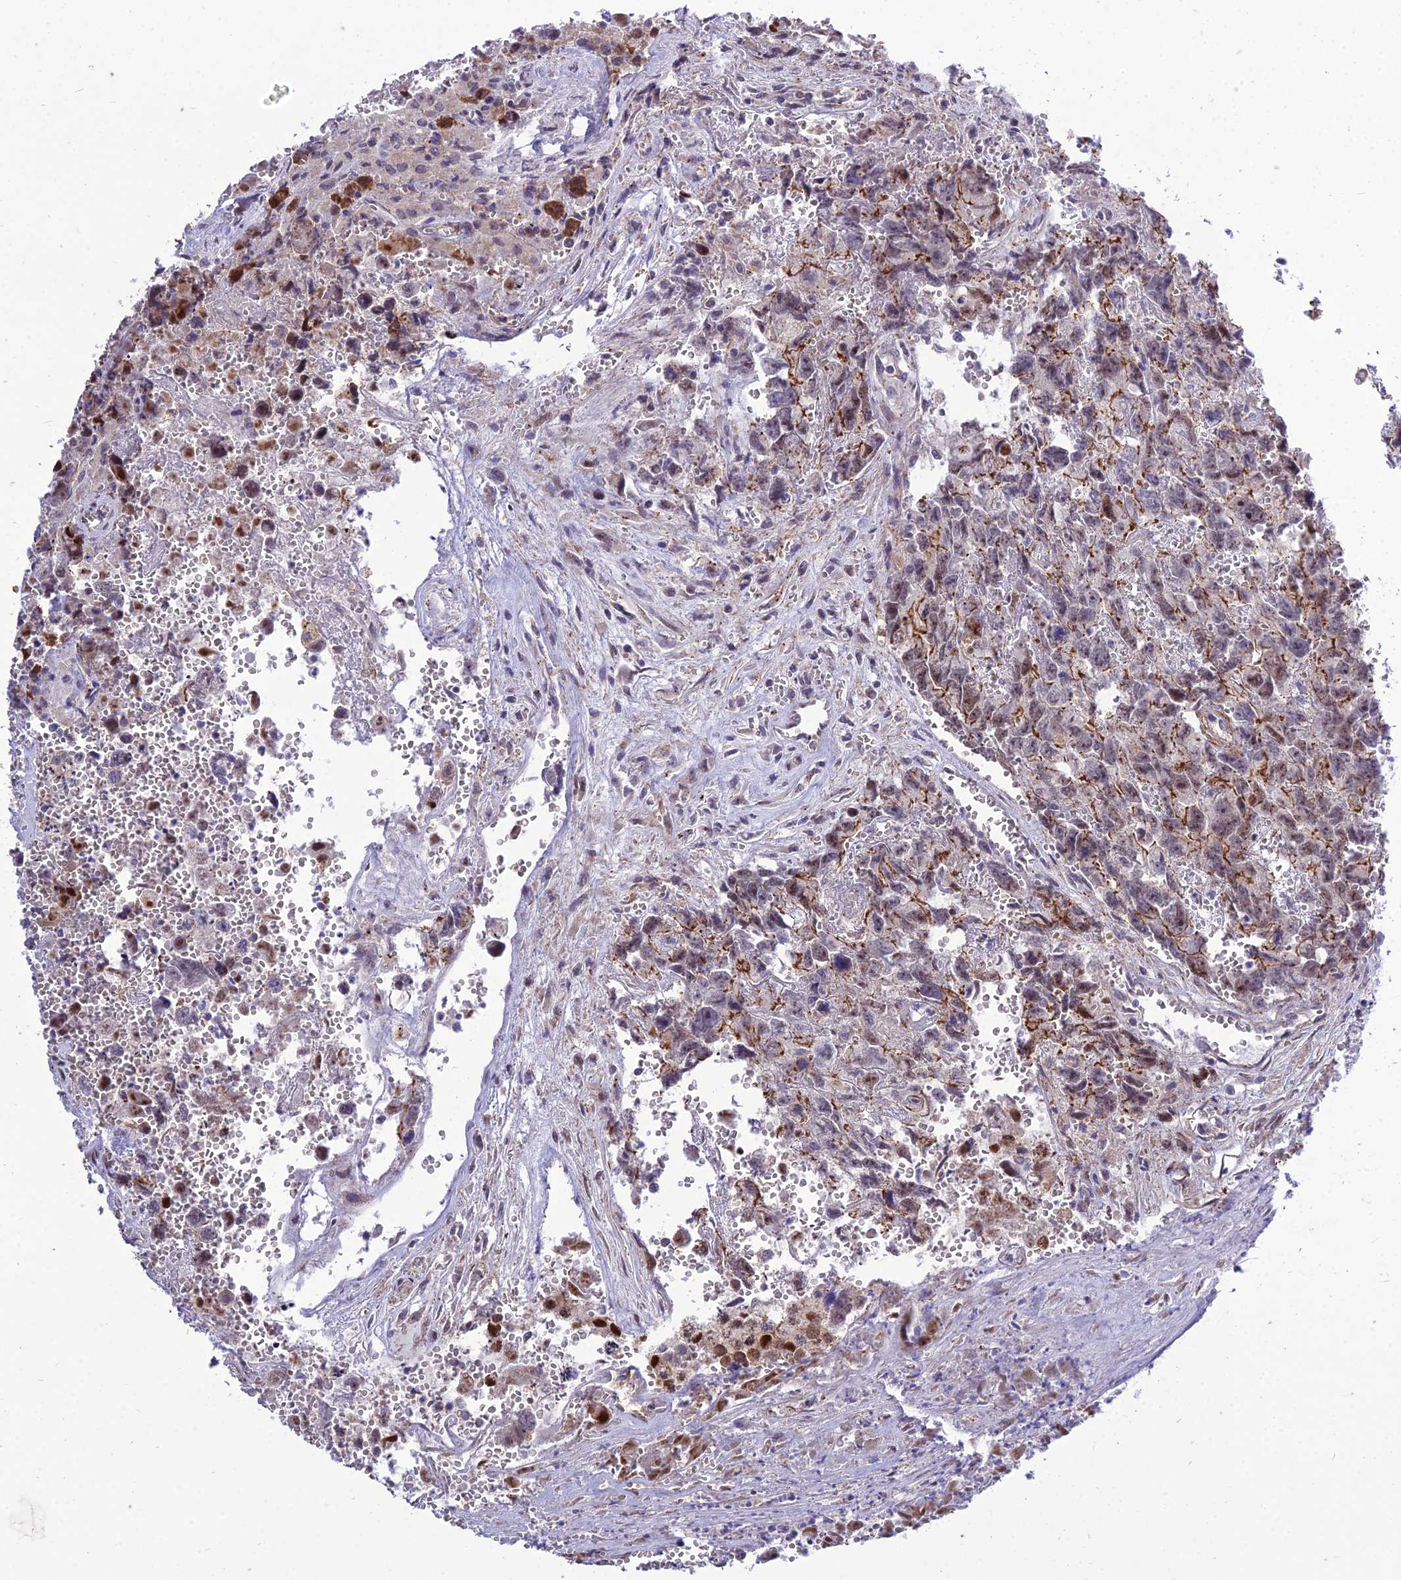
{"staining": {"intensity": "moderate", "quantity": "25%-75%", "location": "cytoplasmic/membranous"}, "tissue": "testis cancer", "cell_type": "Tumor cells", "image_type": "cancer", "snomed": [{"axis": "morphology", "description": "Carcinoma, Embryonal, NOS"}, {"axis": "topography", "description": "Testis"}], "caption": "Human testis cancer (embryonal carcinoma) stained with a protein marker reveals moderate staining in tumor cells.", "gene": "TSPYL2", "patient": {"sex": "male", "age": 31}}